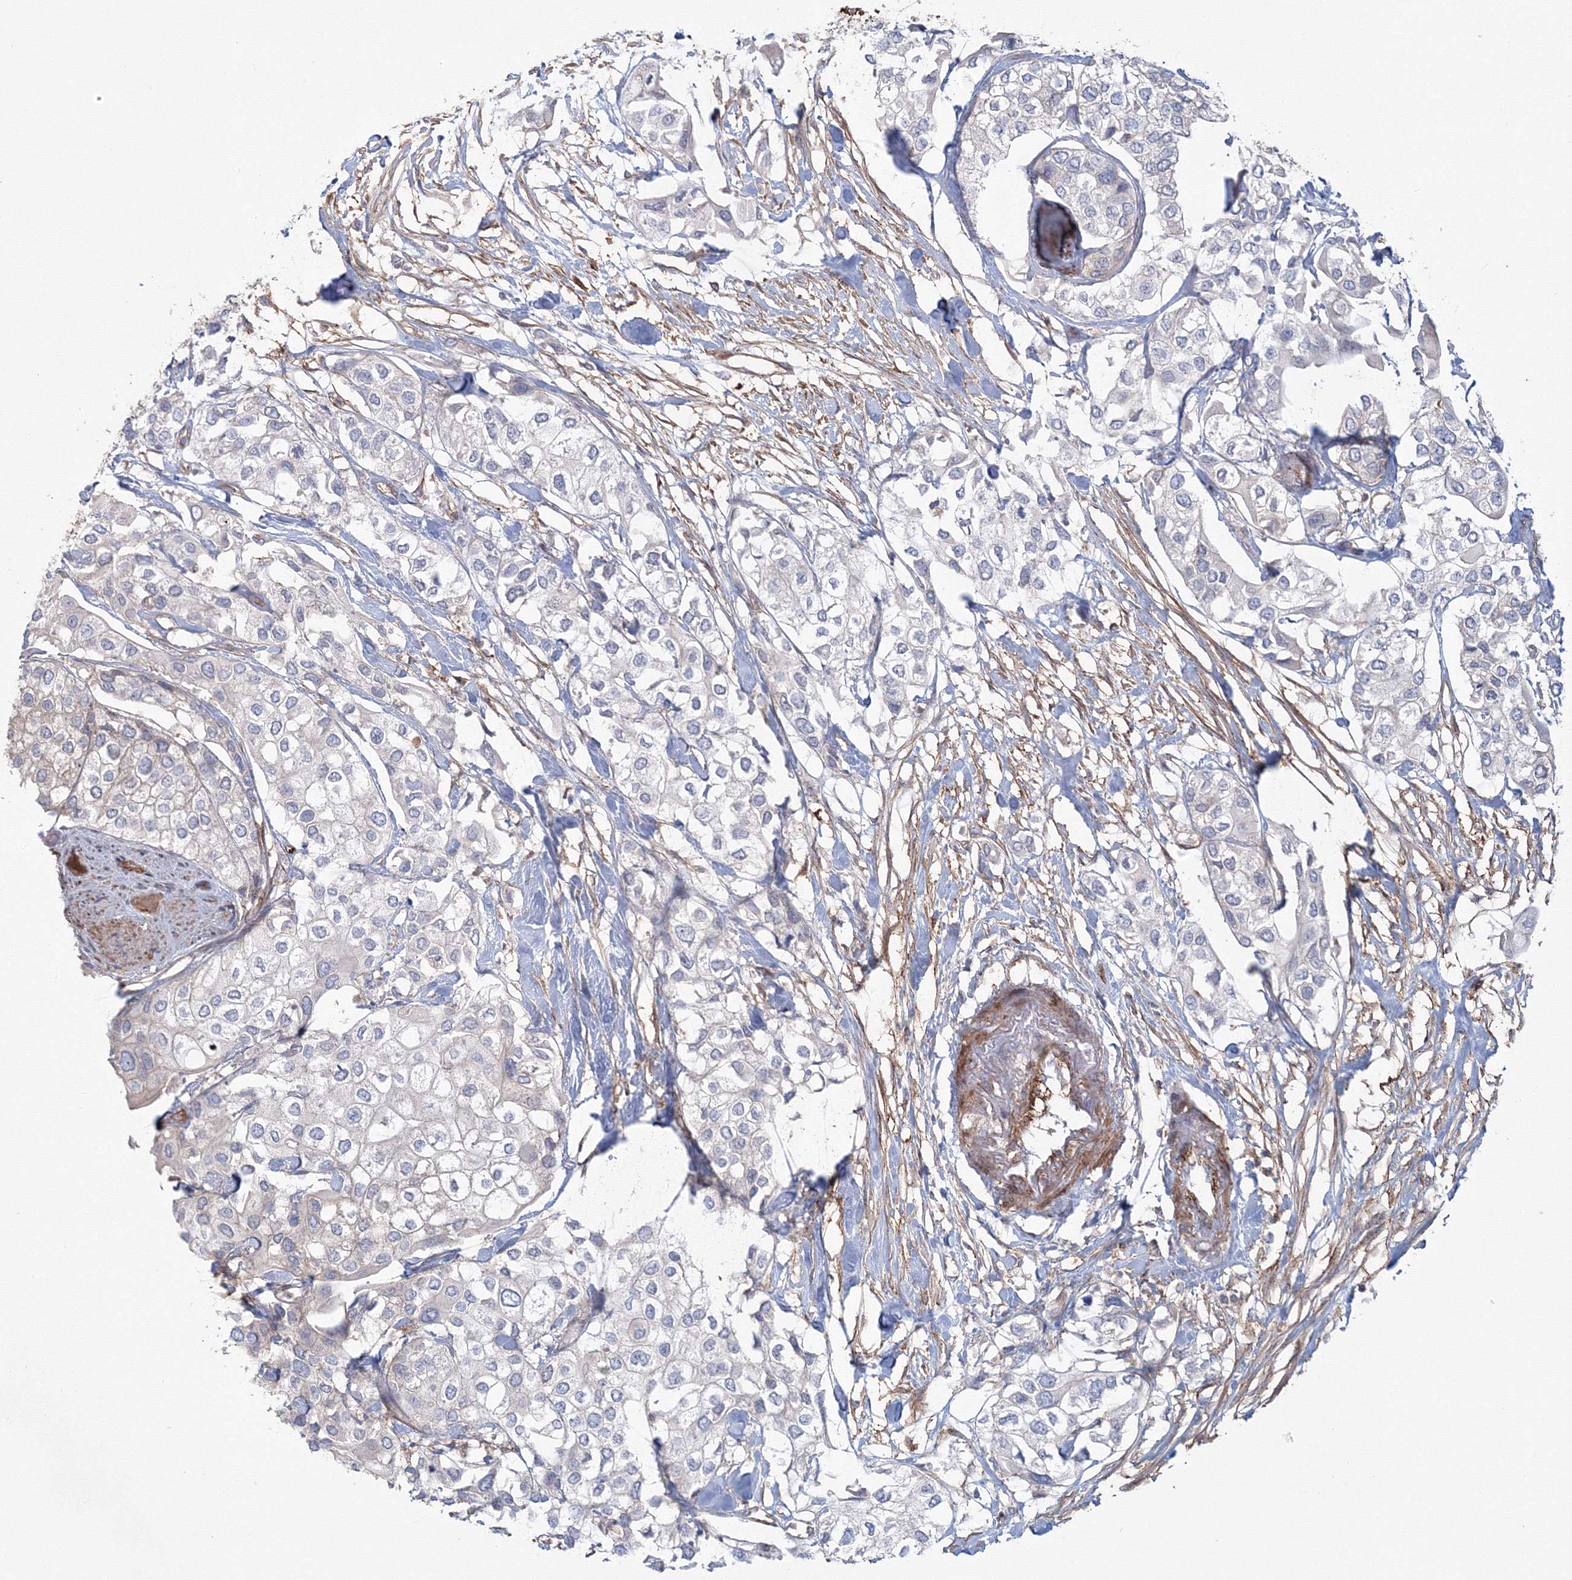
{"staining": {"intensity": "negative", "quantity": "none", "location": "none"}, "tissue": "urothelial cancer", "cell_type": "Tumor cells", "image_type": "cancer", "snomed": [{"axis": "morphology", "description": "Urothelial carcinoma, High grade"}, {"axis": "topography", "description": "Urinary bladder"}], "caption": "Tumor cells are negative for protein expression in human urothelial cancer.", "gene": "SH3PXD2A", "patient": {"sex": "male", "age": 64}}